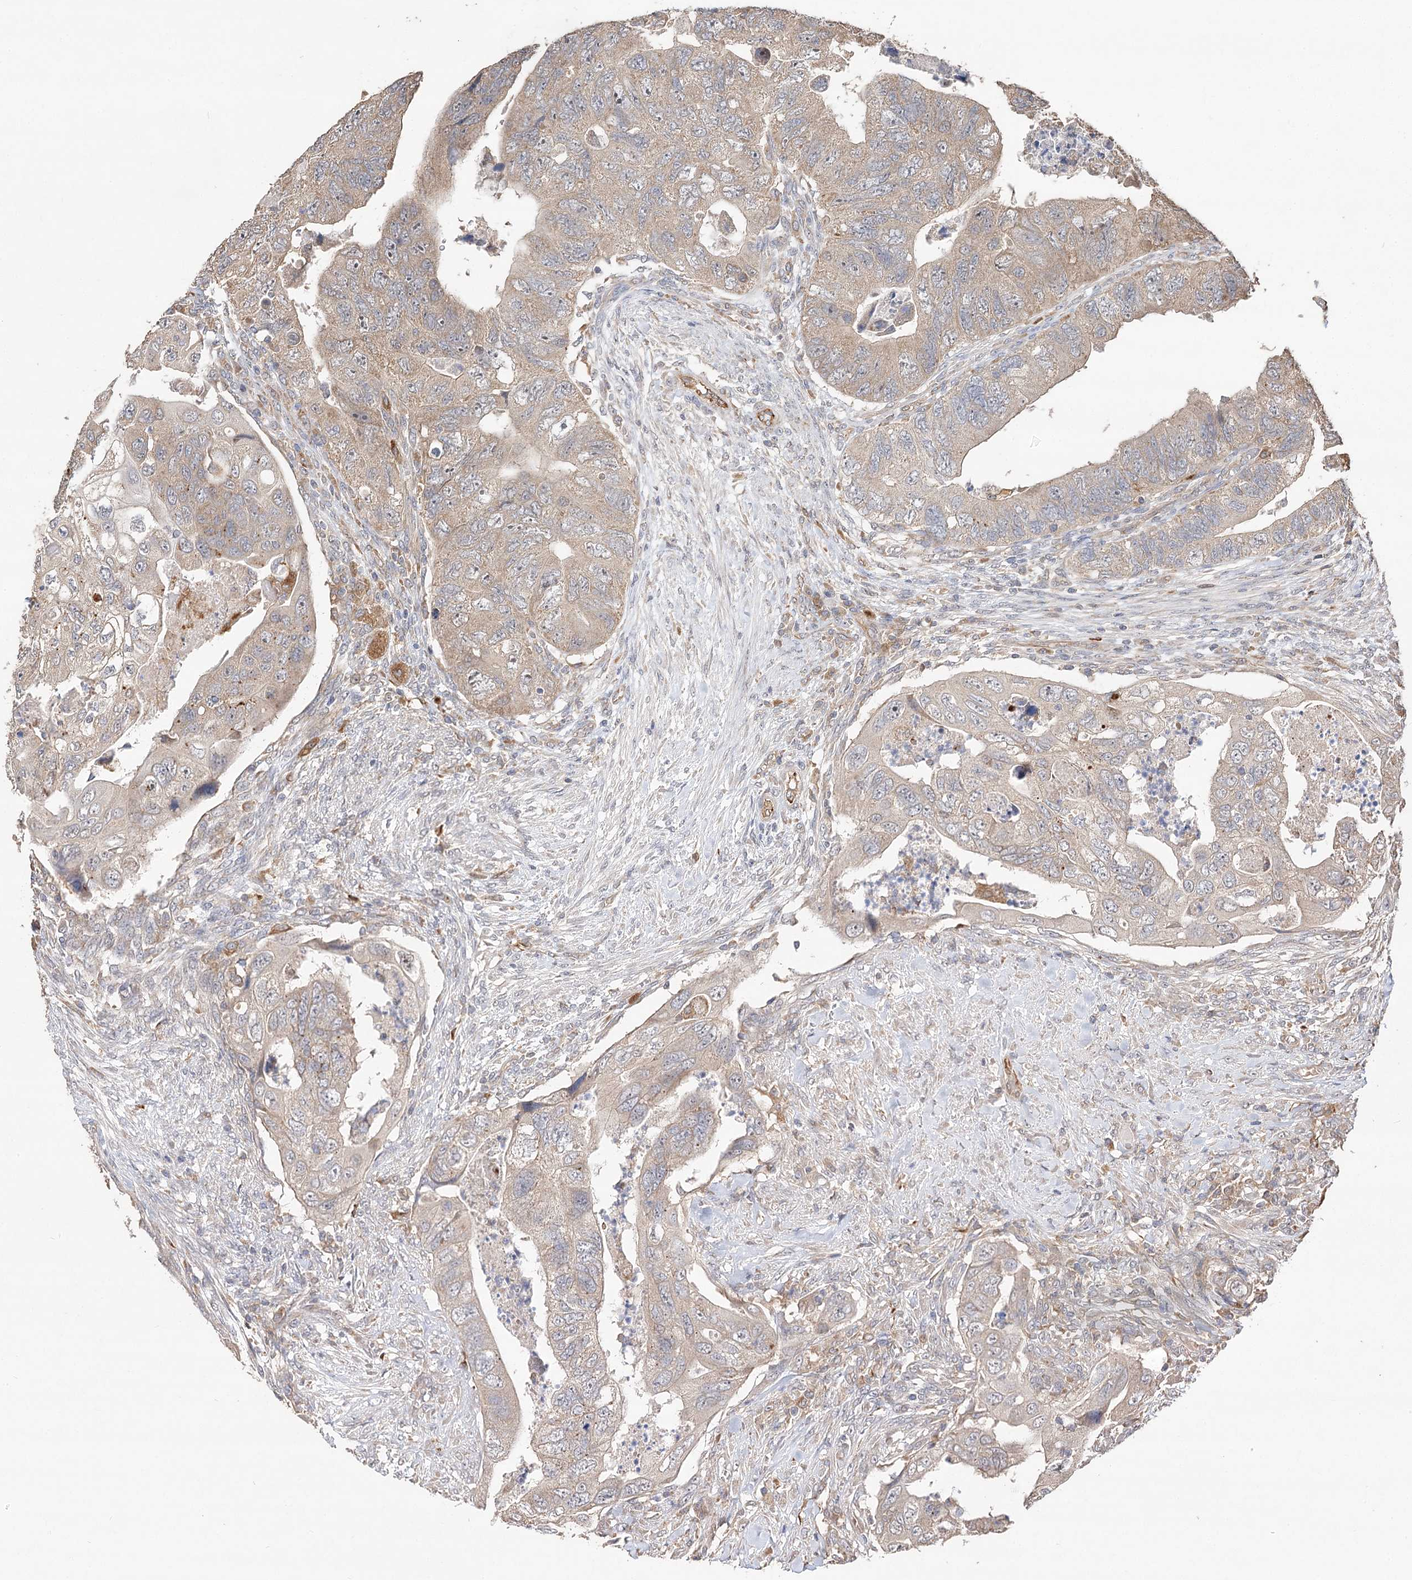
{"staining": {"intensity": "weak", "quantity": "25%-75%", "location": "cytoplasmic/membranous"}, "tissue": "colorectal cancer", "cell_type": "Tumor cells", "image_type": "cancer", "snomed": [{"axis": "morphology", "description": "Adenocarcinoma, NOS"}, {"axis": "topography", "description": "Rectum"}], "caption": "Colorectal cancer (adenocarcinoma) stained with a protein marker displays weak staining in tumor cells.", "gene": "DMXL1", "patient": {"sex": "male", "age": 63}}